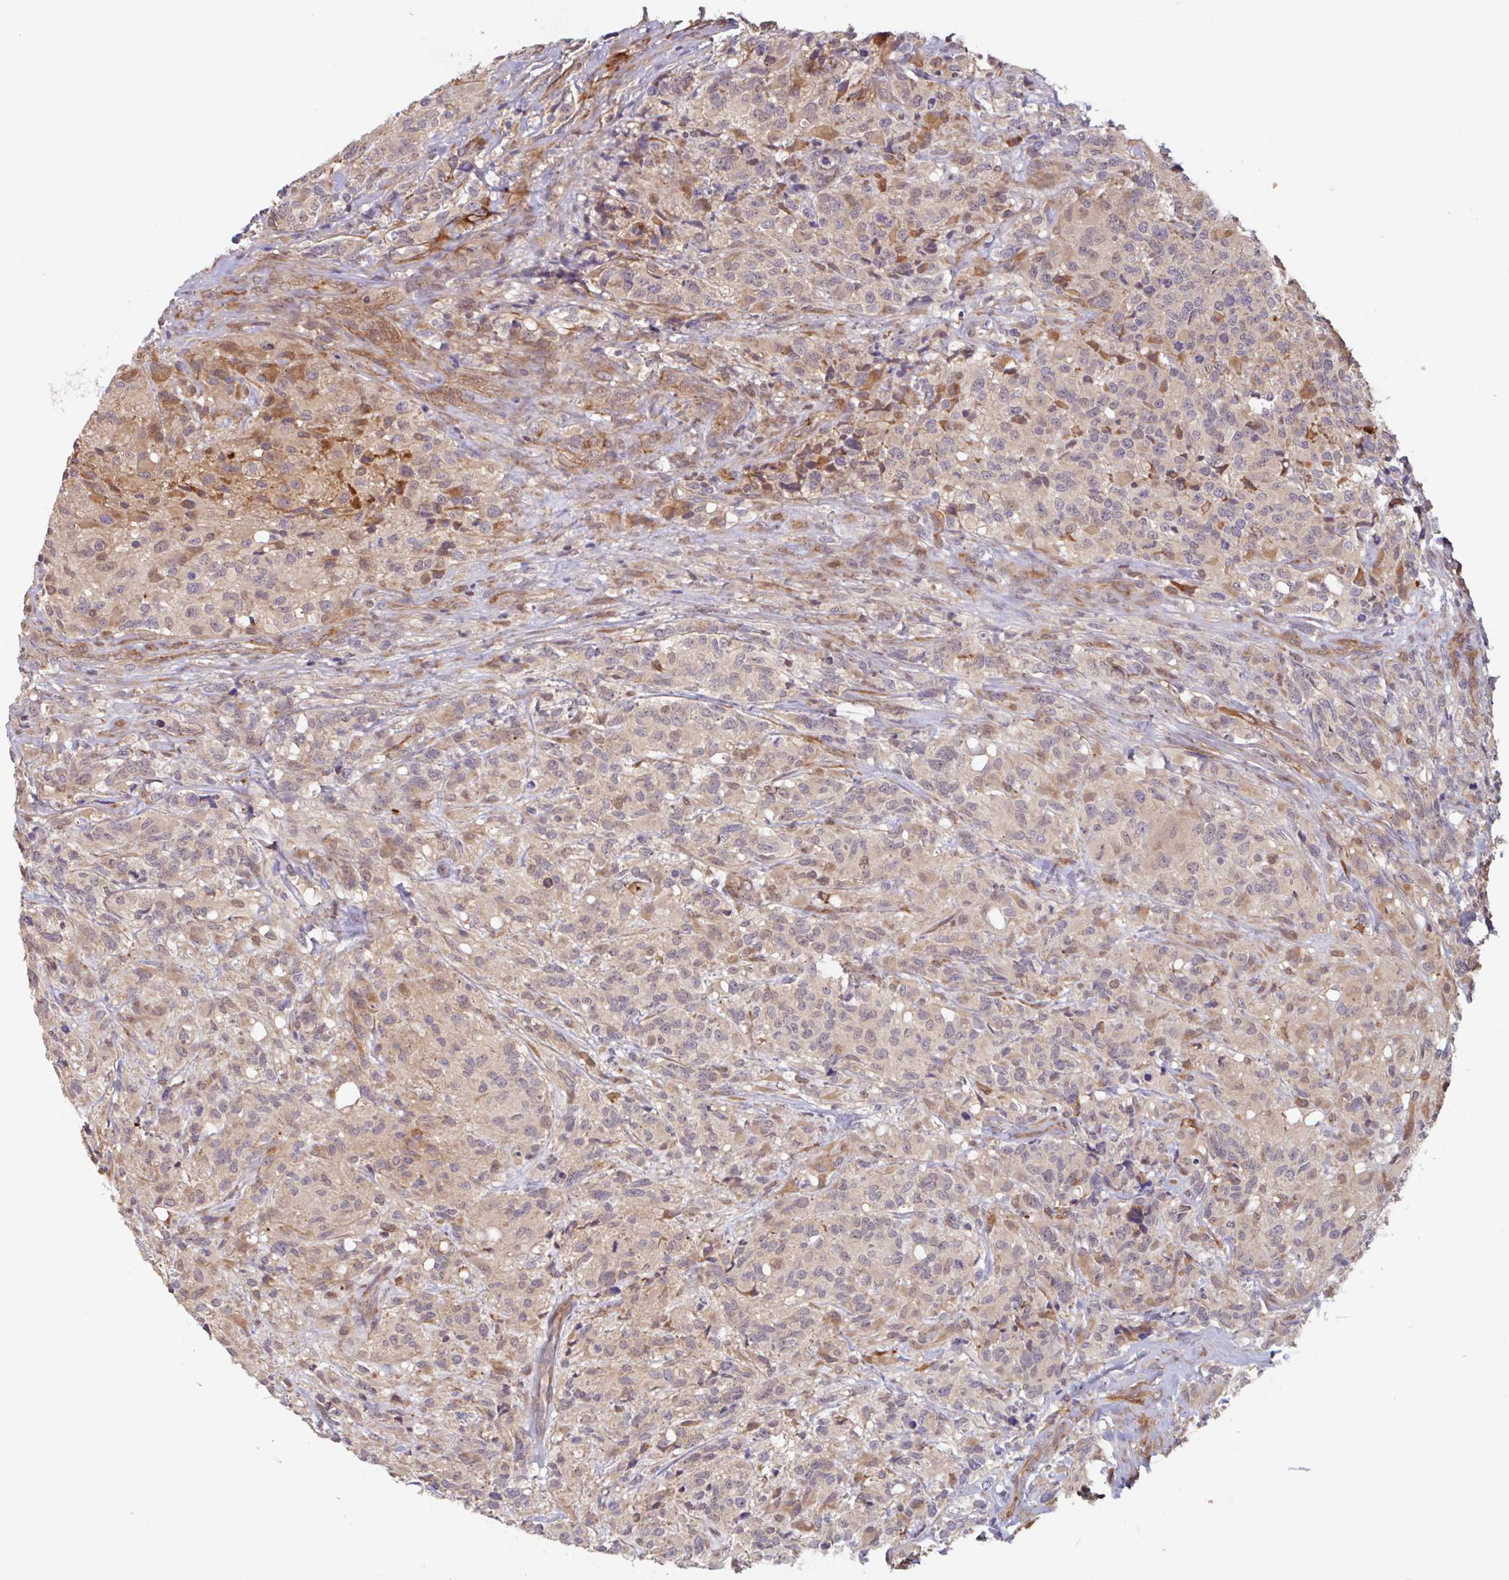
{"staining": {"intensity": "weak", "quantity": "<25%", "location": "cytoplasmic/membranous"}, "tissue": "glioma", "cell_type": "Tumor cells", "image_type": "cancer", "snomed": [{"axis": "morphology", "description": "Glioma, malignant, High grade"}, {"axis": "topography", "description": "Brain"}], "caption": "A histopathology image of glioma stained for a protein shows no brown staining in tumor cells.", "gene": "NUB1", "patient": {"sex": "female", "age": 67}}